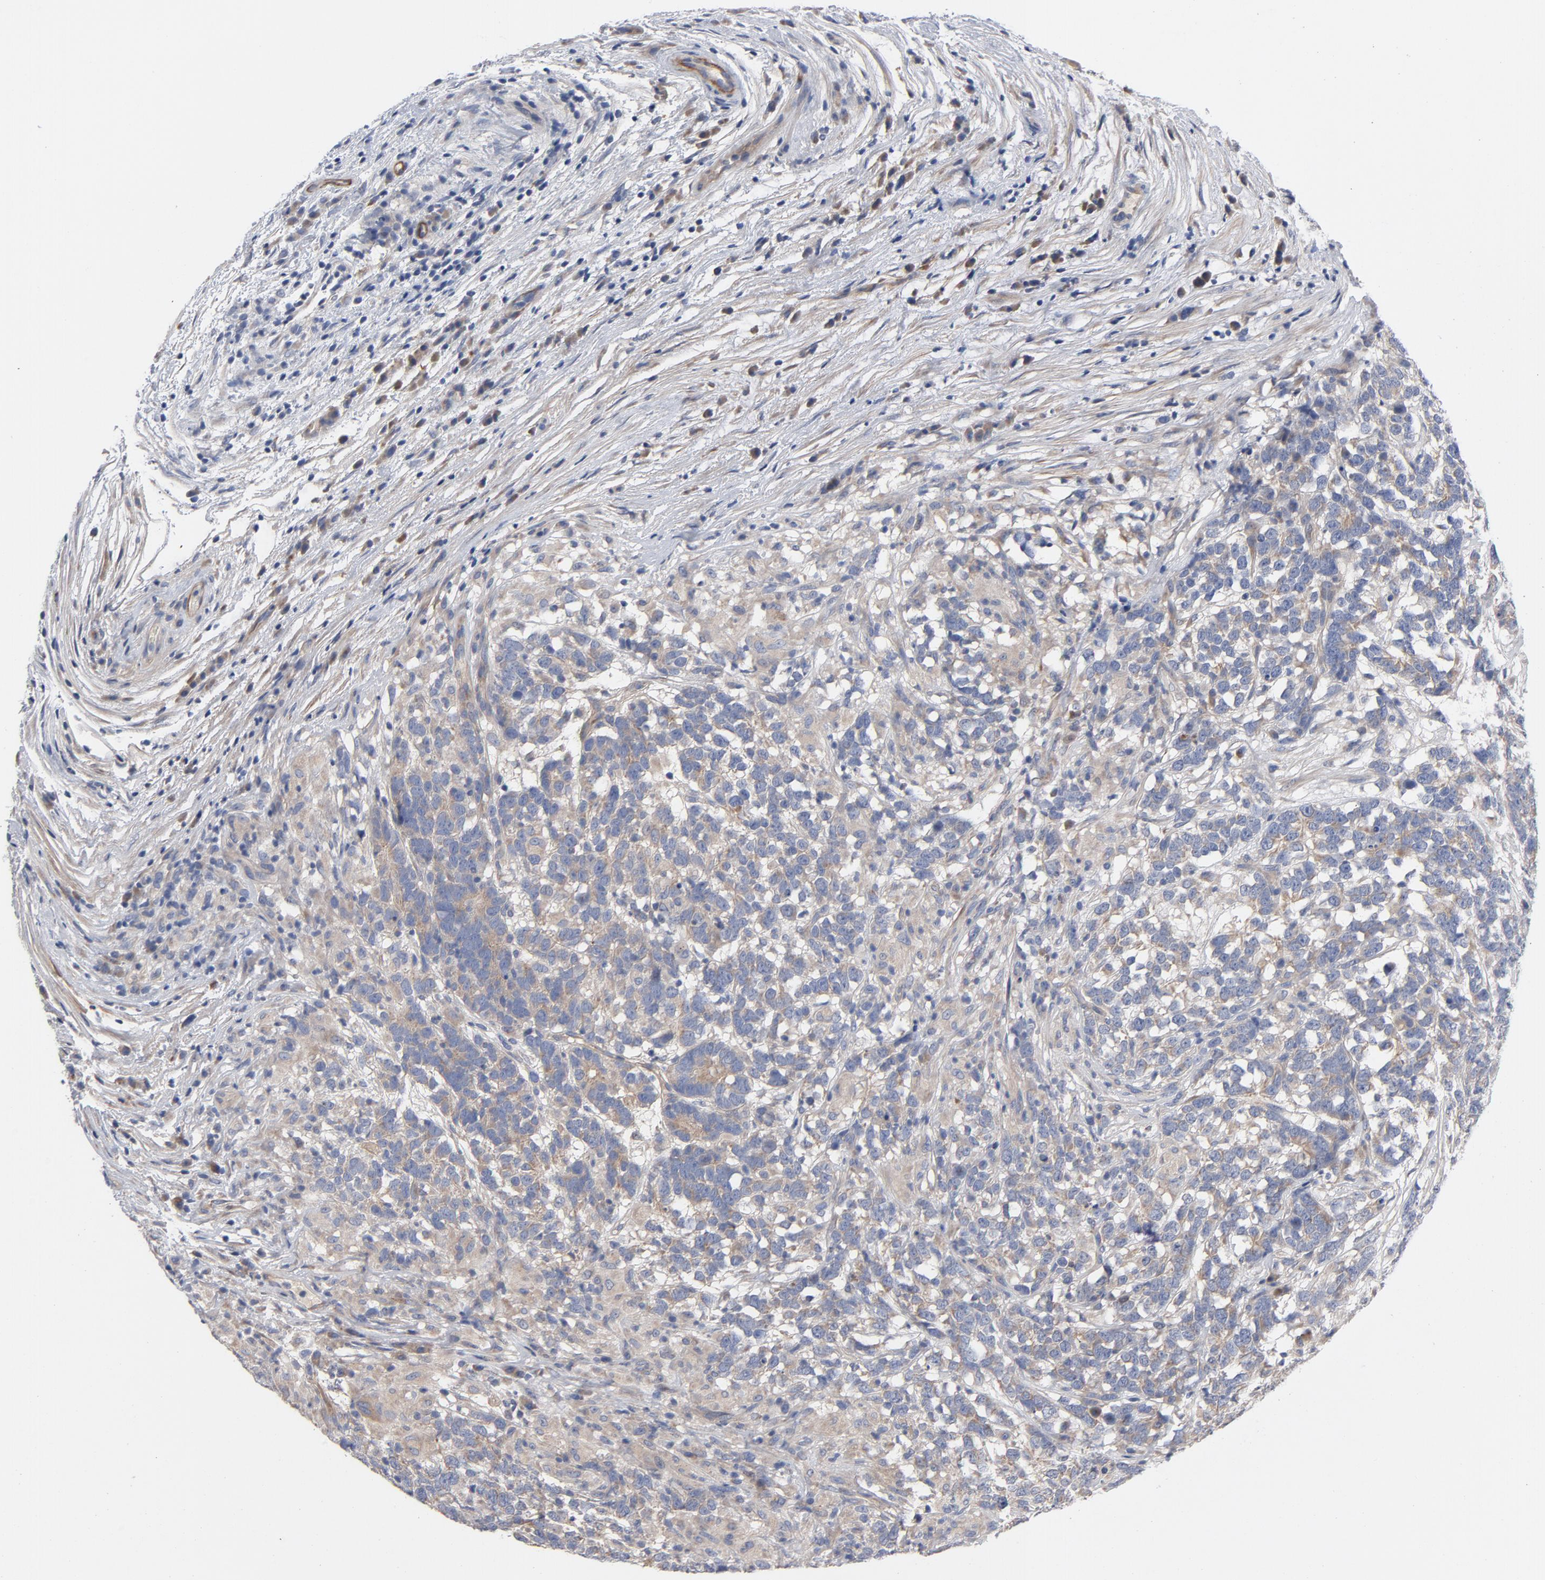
{"staining": {"intensity": "weak", "quantity": ">75%", "location": "cytoplasmic/membranous"}, "tissue": "testis cancer", "cell_type": "Tumor cells", "image_type": "cancer", "snomed": [{"axis": "morphology", "description": "Carcinoma, Embryonal, NOS"}, {"axis": "topography", "description": "Testis"}], "caption": "Testis cancer tissue displays weak cytoplasmic/membranous expression in approximately >75% of tumor cells", "gene": "CCDC134", "patient": {"sex": "male", "age": 26}}